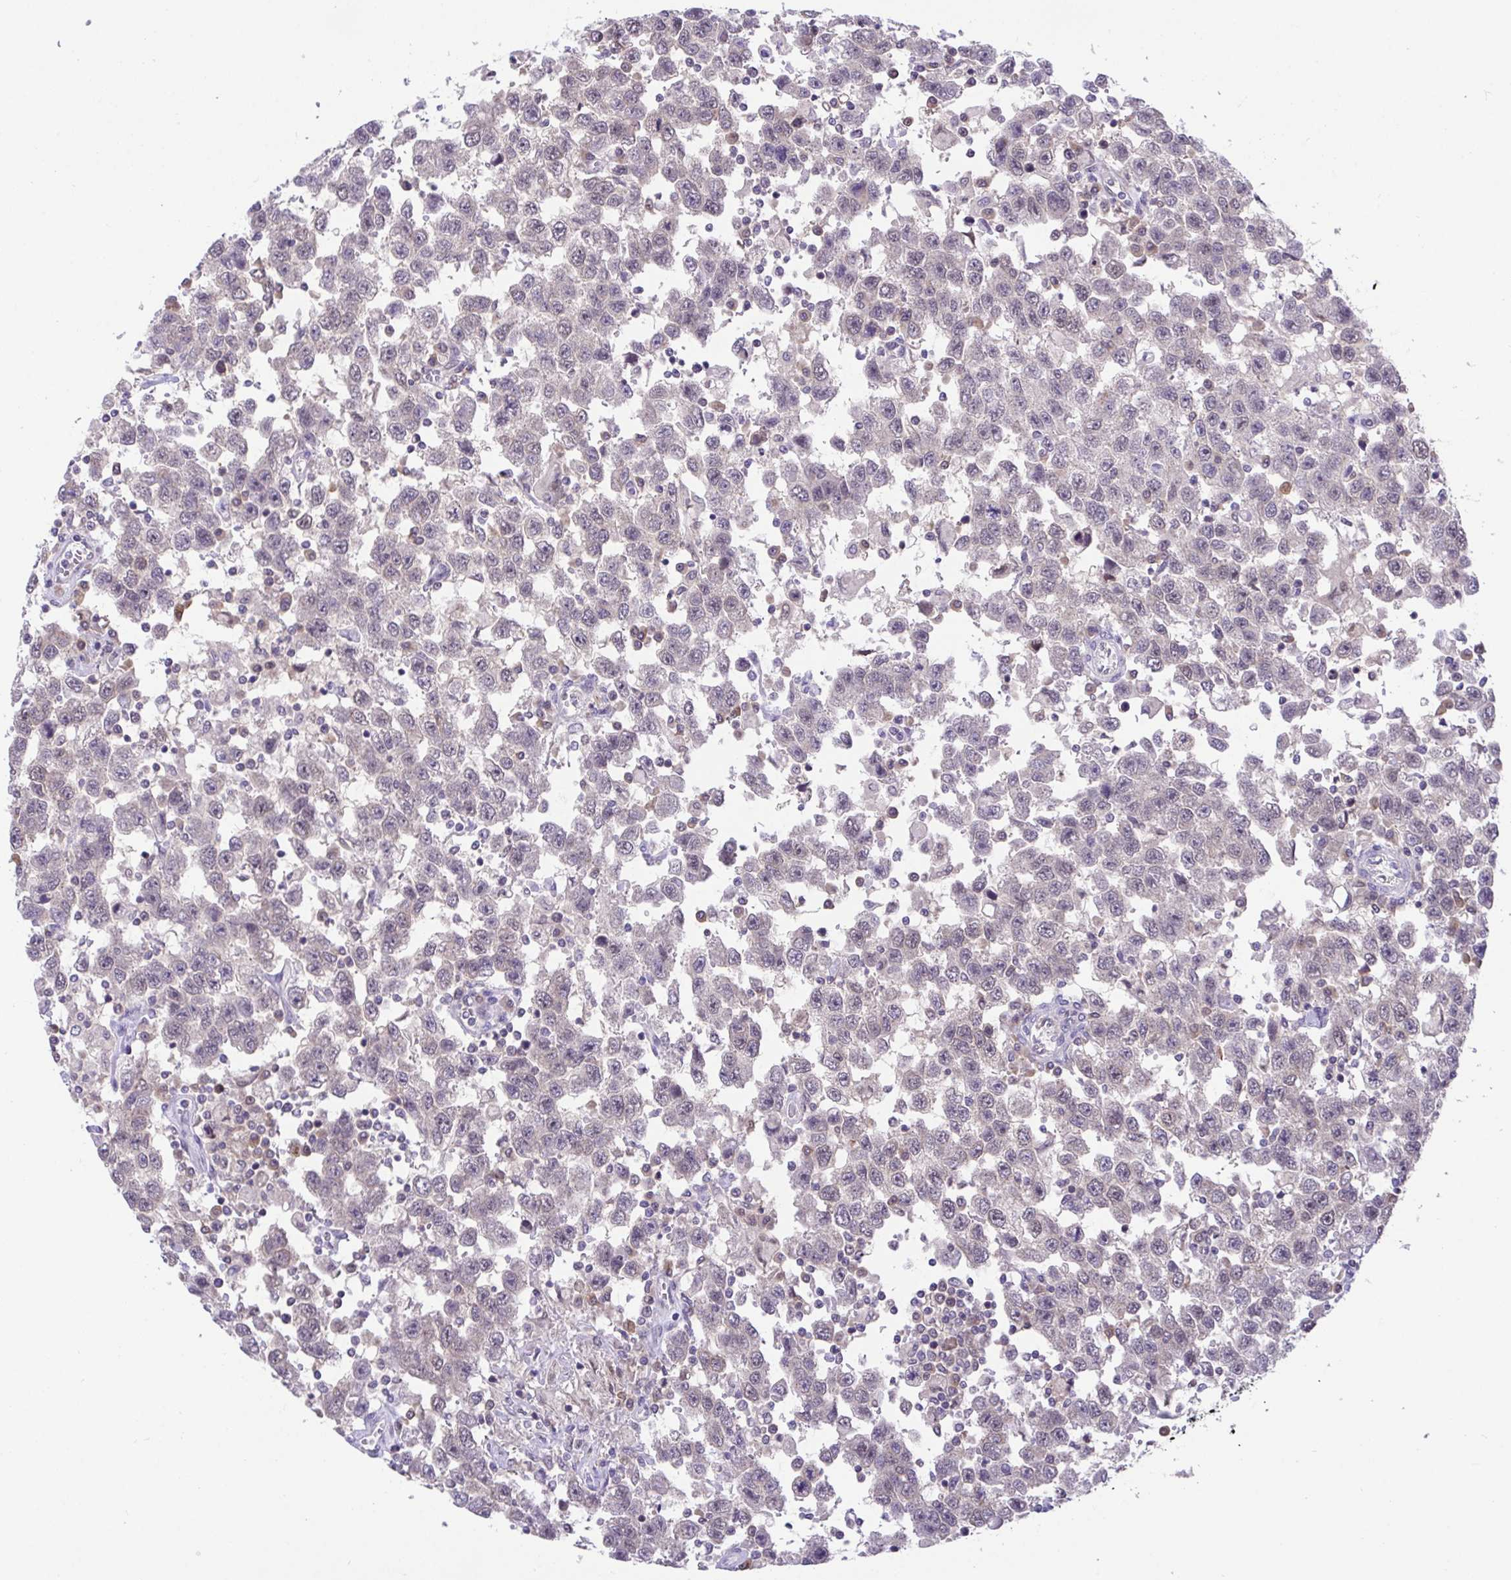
{"staining": {"intensity": "negative", "quantity": "none", "location": "none"}, "tissue": "testis cancer", "cell_type": "Tumor cells", "image_type": "cancer", "snomed": [{"axis": "morphology", "description": "Seminoma, NOS"}, {"axis": "topography", "description": "Testis"}], "caption": "Tumor cells are negative for brown protein staining in seminoma (testis).", "gene": "ZNF444", "patient": {"sex": "male", "age": 41}}